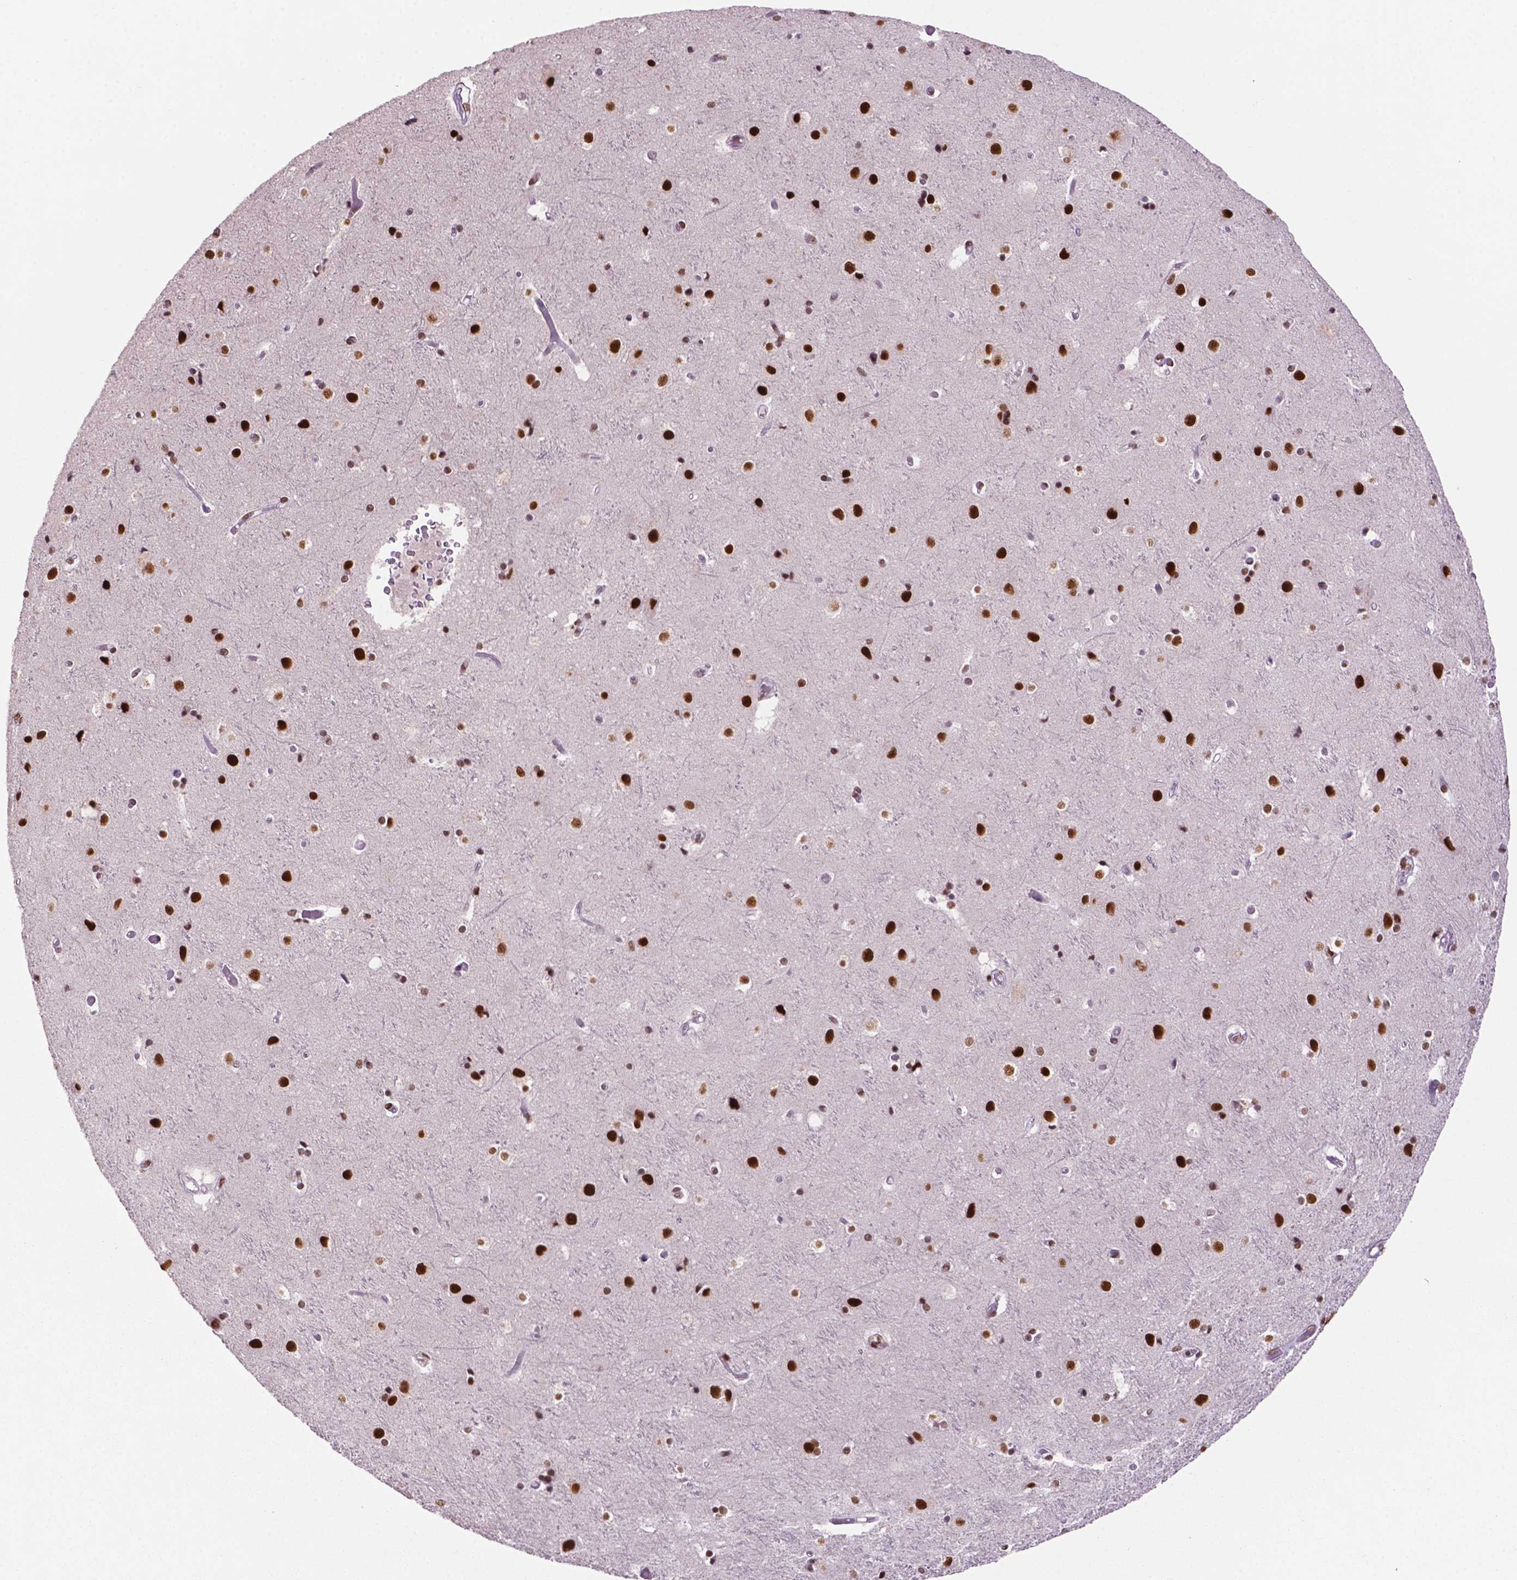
{"staining": {"intensity": "weak", "quantity": "25%-75%", "location": "nuclear"}, "tissue": "cerebral cortex", "cell_type": "Endothelial cells", "image_type": "normal", "snomed": [{"axis": "morphology", "description": "Normal tissue, NOS"}, {"axis": "topography", "description": "Cerebral cortex"}], "caption": "Protein analysis of benign cerebral cortex demonstrates weak nuclear staining in approximately 25%-75% of endothelial cells.", "gene": "MLH1", "patient": {"sex": "female", "age": 52}}